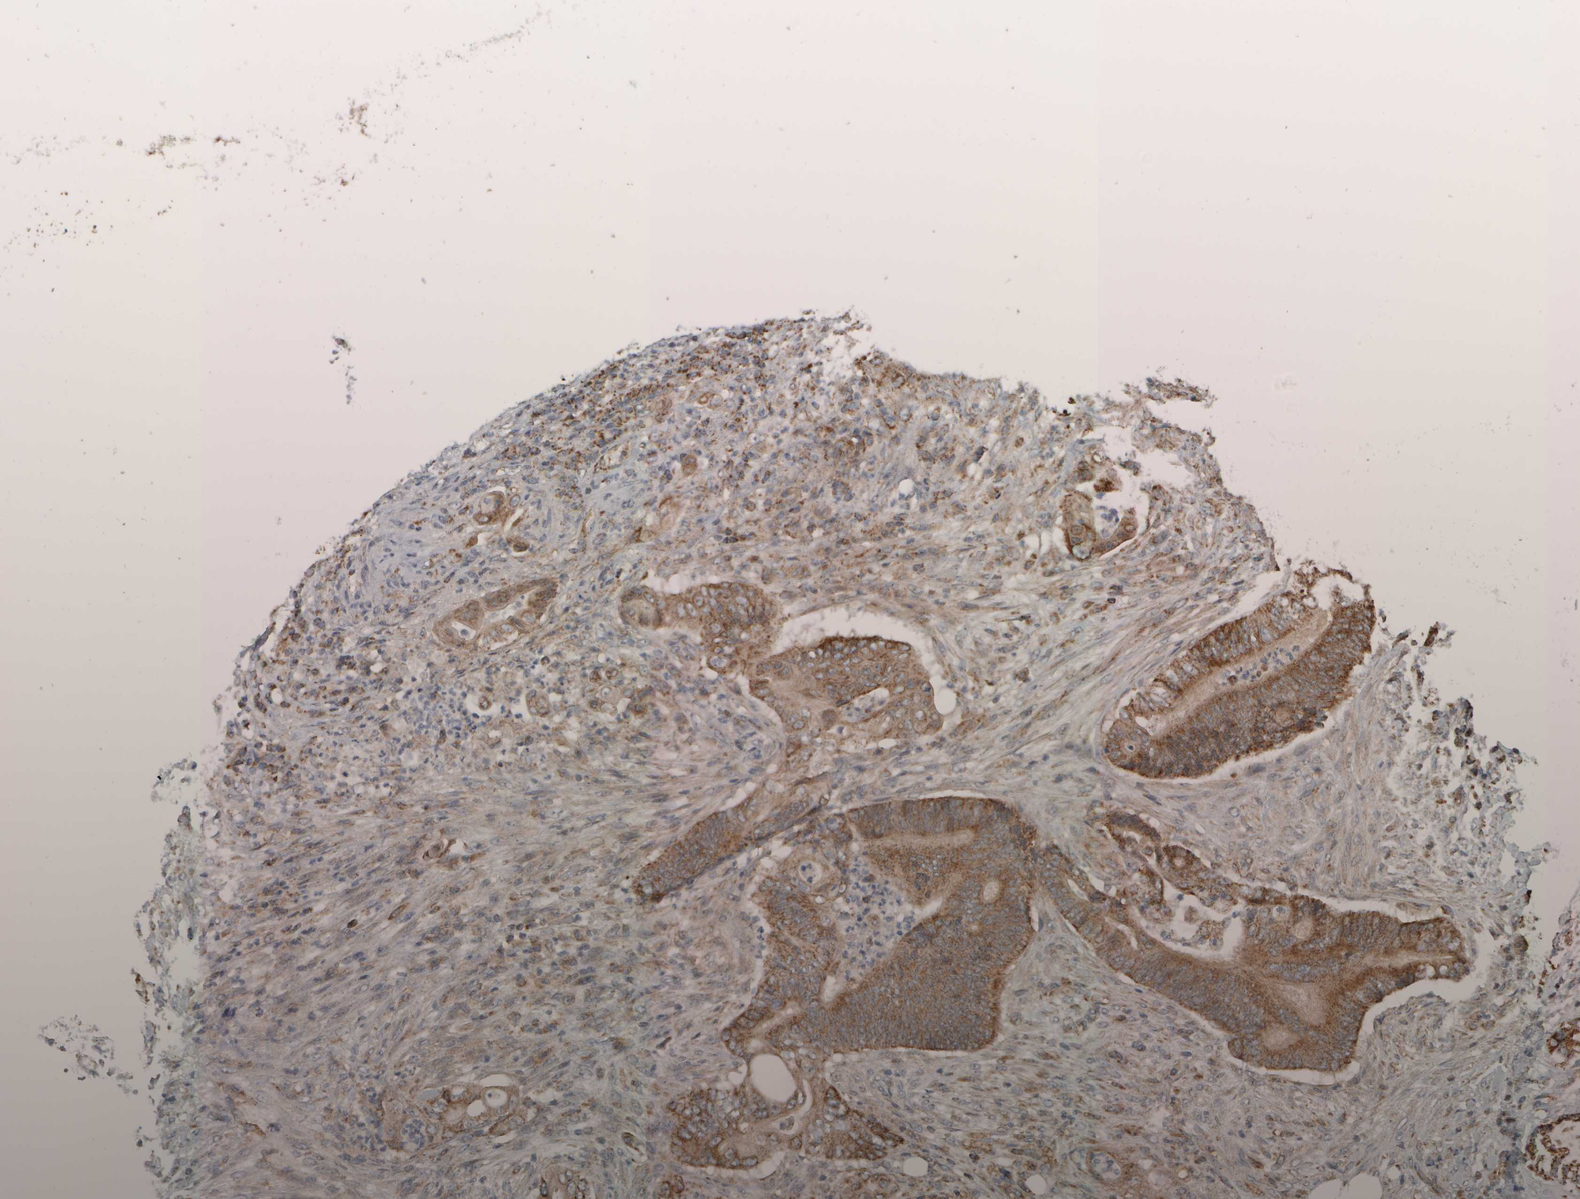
{"staining": {"intensity": "moderate", "quantity": ">75%", "location": "cytoplasmic/membranous"}, "tissue": "stomach cancer", "cell_type": "Tumor cells", "image_type": "cancer", "snomed": [{"axis": "morphology", "description": "Adenocarcinoma, NOS"}, {"axis": "topography", "description": "Stomach"}], "caption": "Immunohistochemistry histopathology image of human adenocarcinoma (stomach) stained for a protein (brown), which demonstrates medium levels of moderate cytoplasmic/membranous staining in approximately >75% of tumor cells.", "gene": "APBB2", "patient": {"sex": "female", "age": 73}}